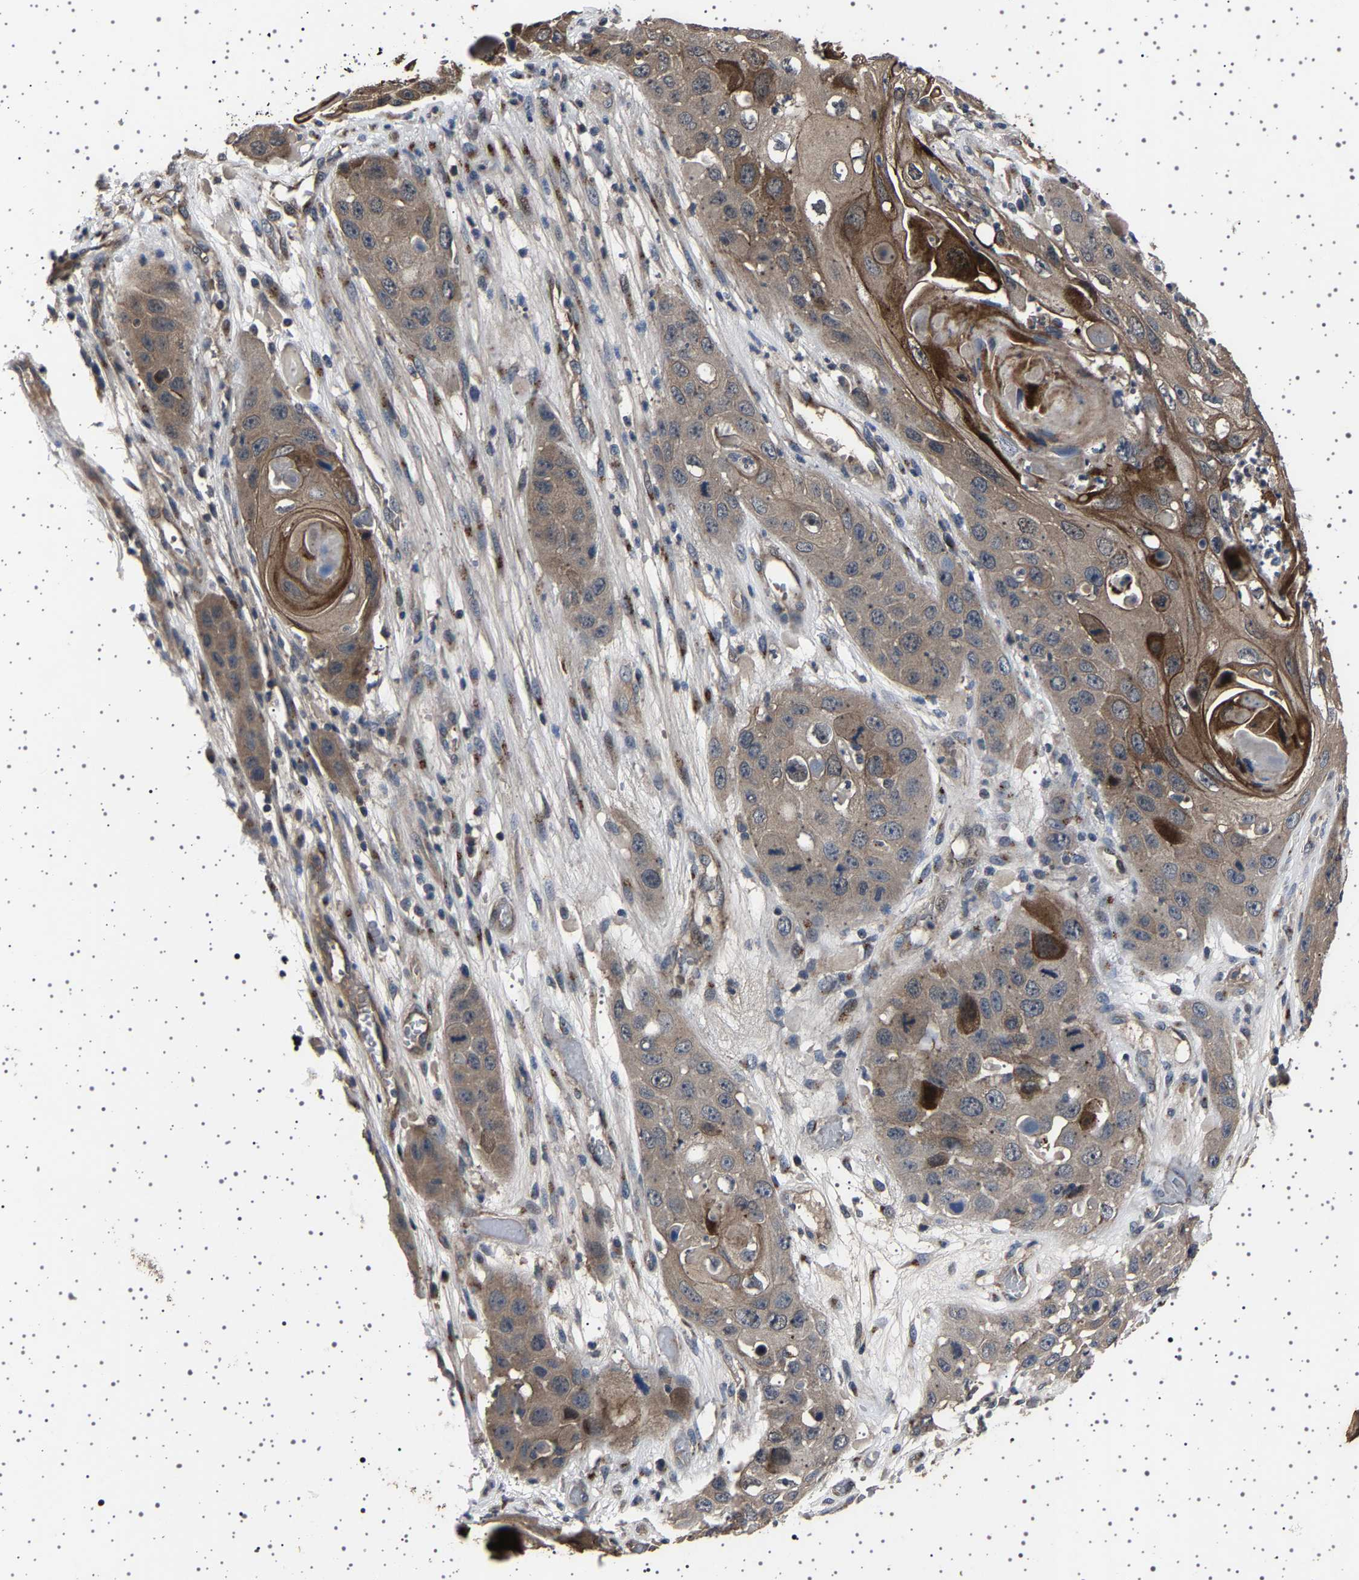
{"staining": {"intensity": "moderate", "quantity": ">75%", "location": "cytoplasmic/membranous"}, "tissue": "skin cancer", "cell_type": "Tumor cells", "image_type": "cancer", "snomed": [{"axis": "morphology", "description": "Squamous cell carcinoma, NOS"}, {"axis": "topography", "description": "Skin"}], "caption": "Immunohistochemical staining of human skin squamous cell carcinoma exhibits moderate cytoplasmic/membranous protein staining in approximately >75% of tumor cells. (Brightfield microscopy of DAB IHC at high magnification).", "gene": "NCKAP1", "patient": {"sex": "male", "age": 55}}